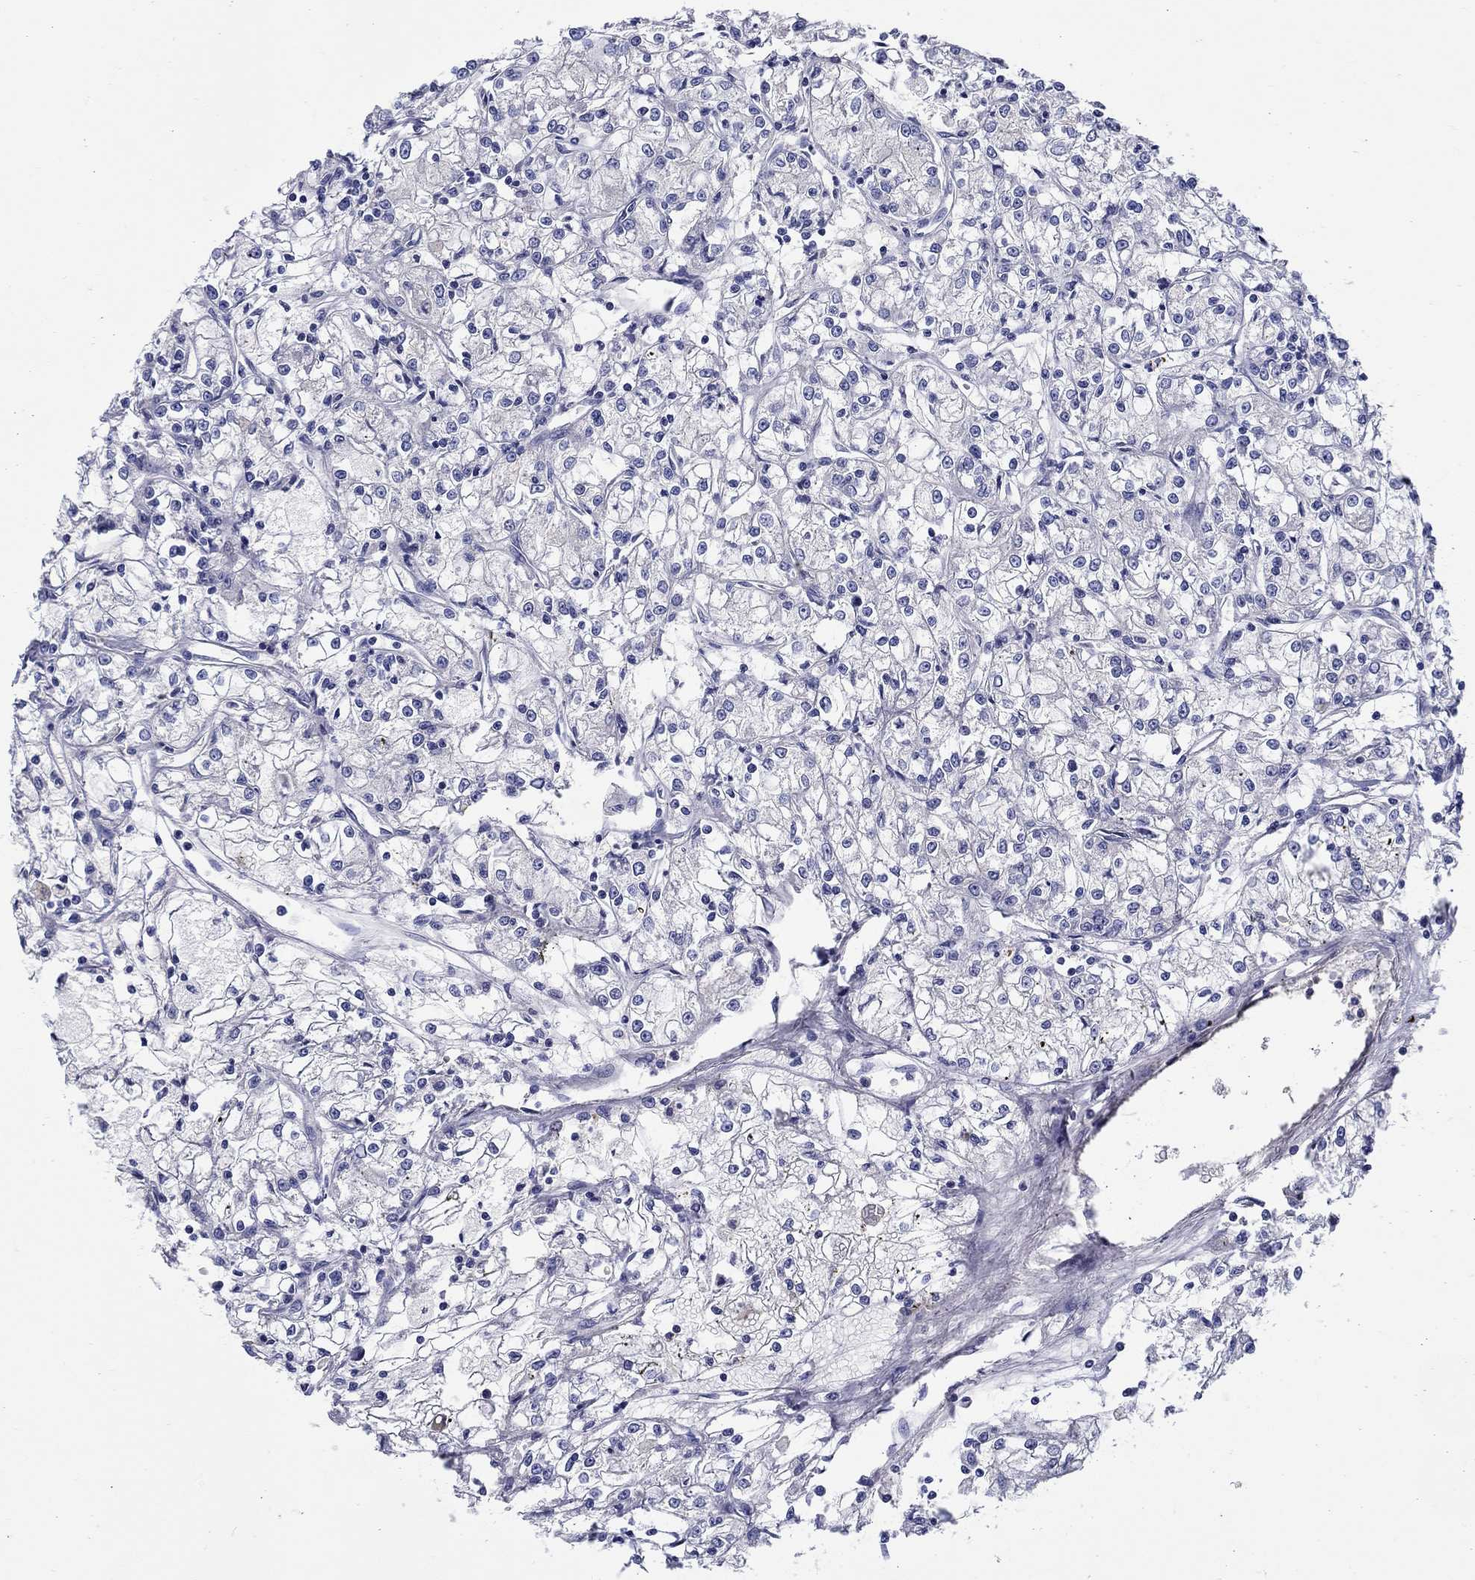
{"staining": {"intensity": "negative", "quantity": "none", "location": "none"}, "tissue": "renal cancer", "cell_type": "Tumor cells", "image_type": "cancer", "snomed": [{"axis": "morphology", "description": "Adenocarcinoma, NOS"}, {"axis": "topography", "description": "Kidney"}], "caption": "This is an IHC image of human adenocarcinoma (renal). There is no positivity in tumor cells.", "gene": "SLC30A3", "patient": {"sex": "female", "age": 59}}